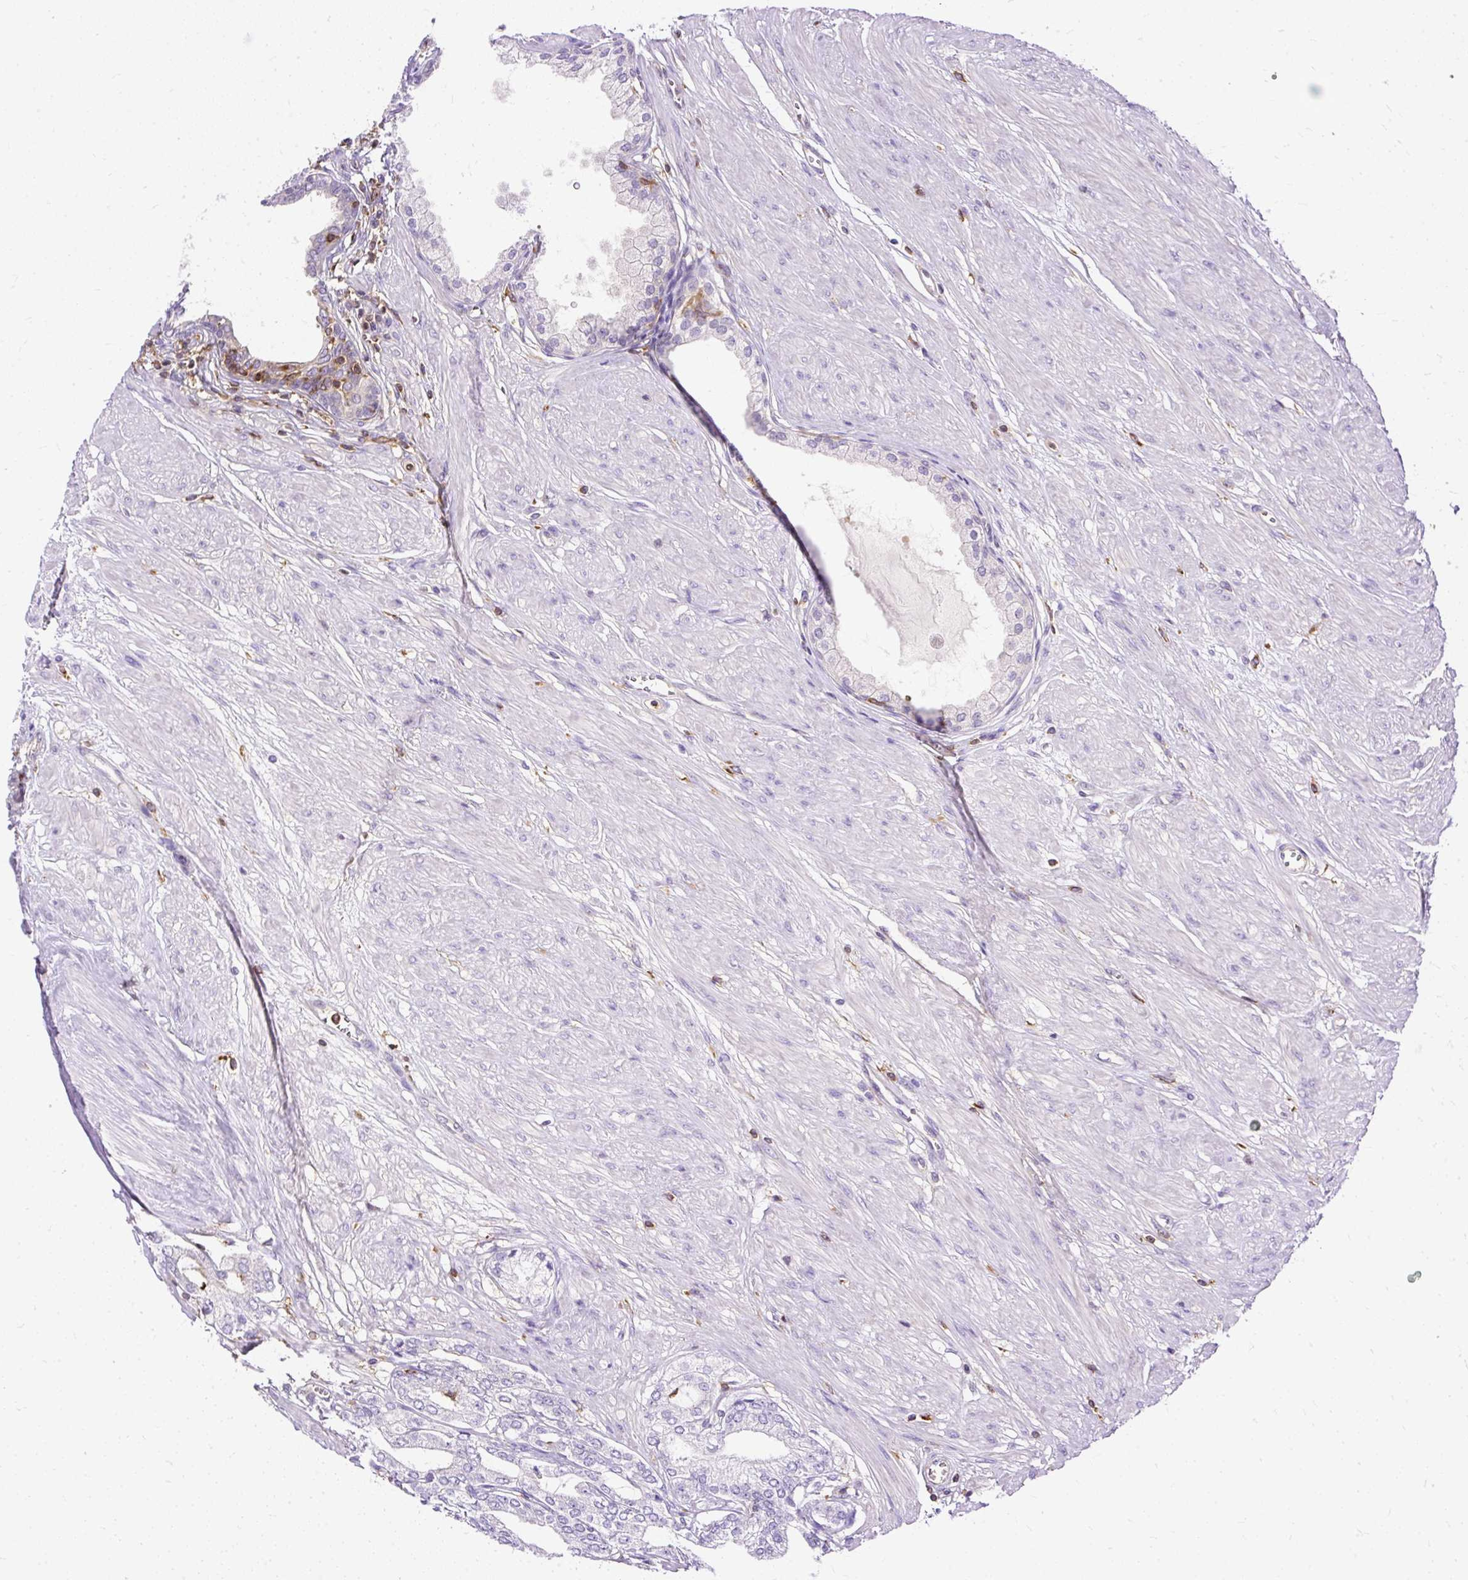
{"staining": {"intensity": "negative", "quantity": "none", "location": "none"}, "tissue": "prostate cancer", "cell_type": "Tumor cells", "image_type": "cancer", "snomed": [{"axis": "morphology", "description": "Adenocarcinoma, High grade"}, {"axis": "topography", "description": "Prostate and seminal vesicle, NOS"}], "caption": "A histopathology image of human high-grade adenocarcinoma (prostate) is negative for staining in tumor cells. (DAB (3,3'-diaminobenzidine) immunohistochemistry (IHC) with hematoxylin counter stain).", "gene": "TWF2", "patient": {"sex": "male", "age": 64}}